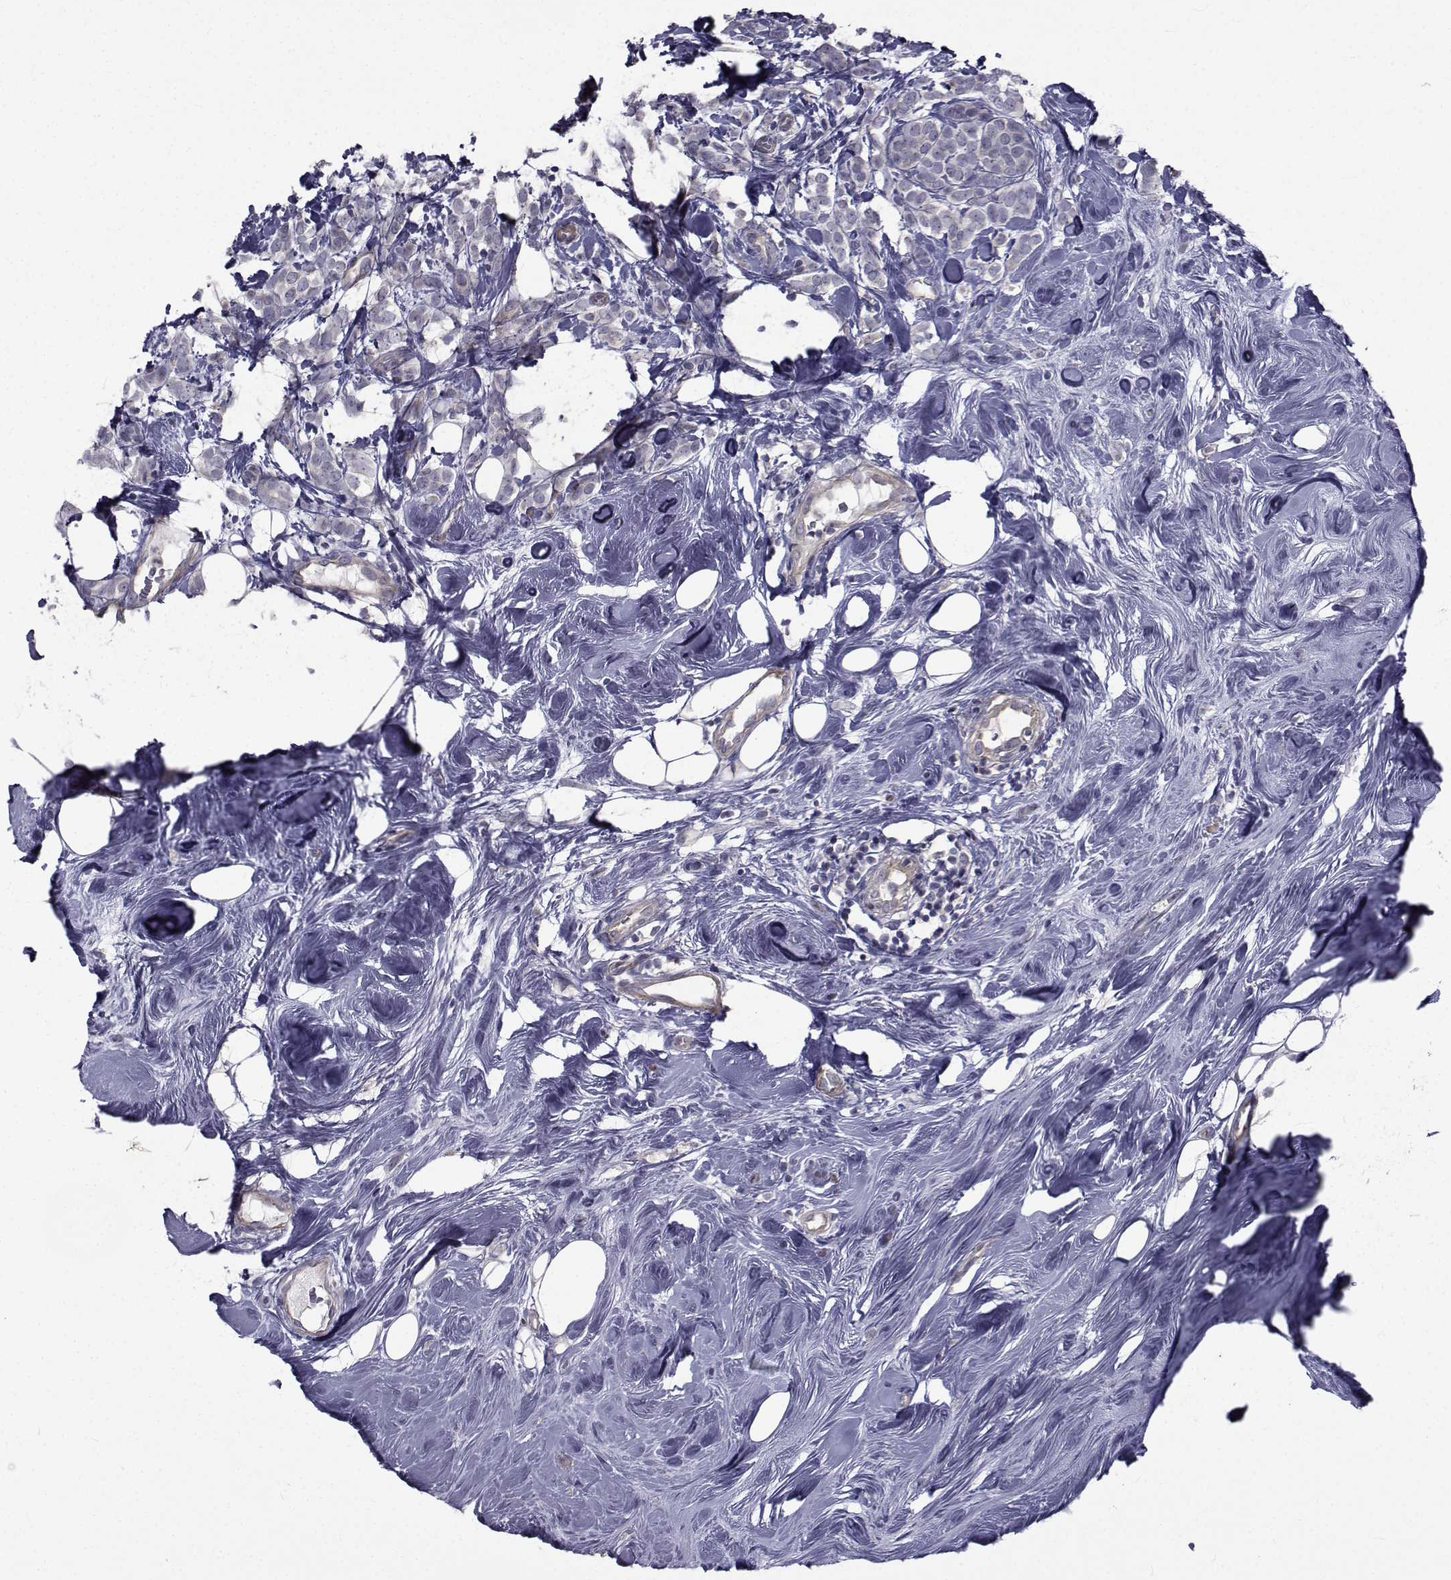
{"staining": {"intensity": "negative", "quantity": "none", "location": "none"}, "tissue": "breast cancer", "cell_type": "Tumor cells", "image_type": "cancer", "snomed": [{"axis": "morphology", "description": "Lobular carcinoma"}, {"axis": "topography", "description": "Breast"}], "caption": "A high-resolution photomicrograph shows immunohistochemistry staining of breast cancer, which shows no significant staining in tumor cells.", "gene": "CFAP74", "patient": {"sex": "female", "age": 49}}